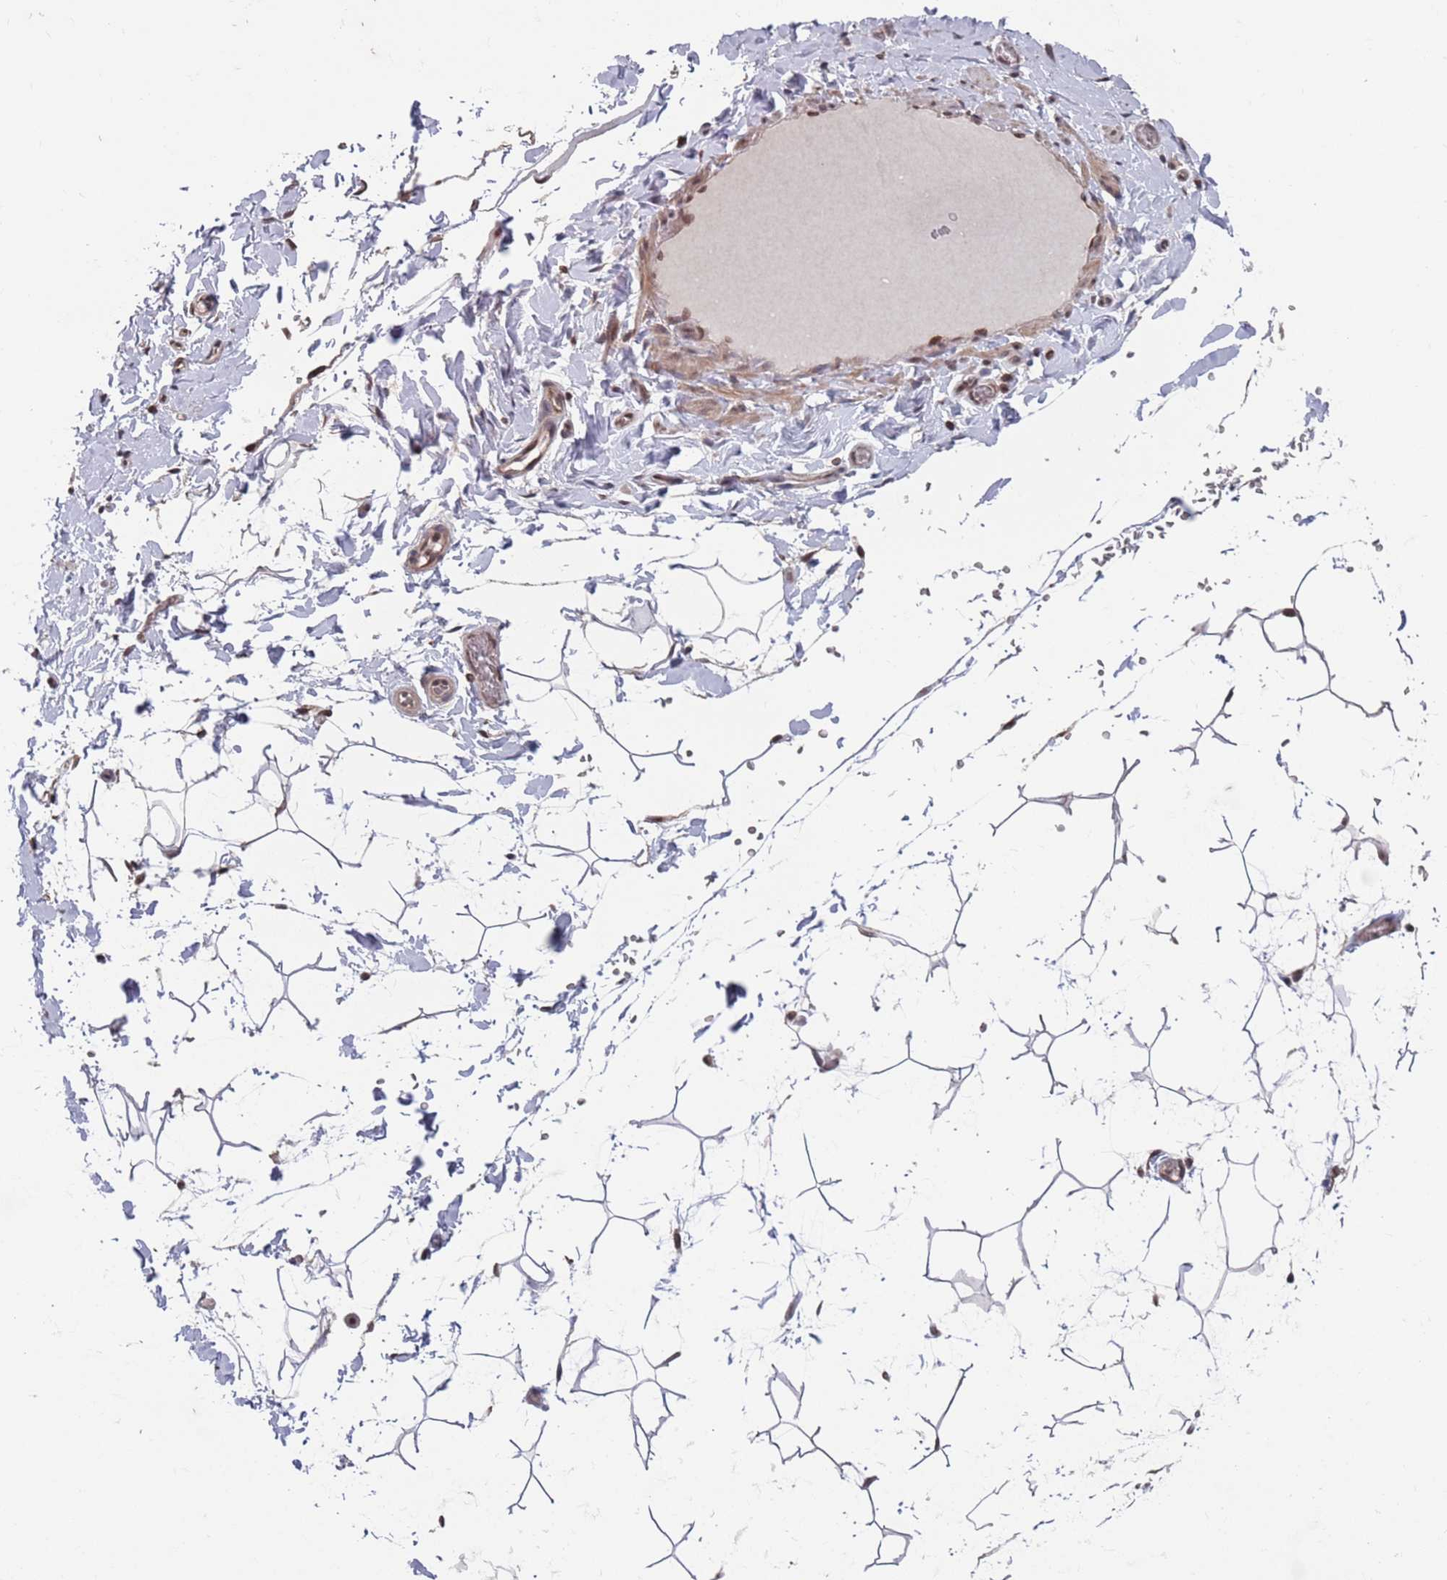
{"staining": {"intensity": "weak", "quantity": "25%-75%", "location": "cytoplasmic/membranous"}, "tissue": "adipose tissue", "cell_type": "Adipocytes", "image_type": "normal", "snomed": [{"axis": "morphology", "description": "Normal tissue, NOS"}, {"axis": "topography", "description": "Gallbladder"}, {"axis": "topography", "description": "Peripheral nerve tissue"}], "caption": "Weak cytoplasmic/membranous positivity is appreciated in approximately 25%-75% of adipocytes in unremarkable adipose tissue.", "gene": "SDHAF3", "patient": {"sex": "male", "age": 38}}